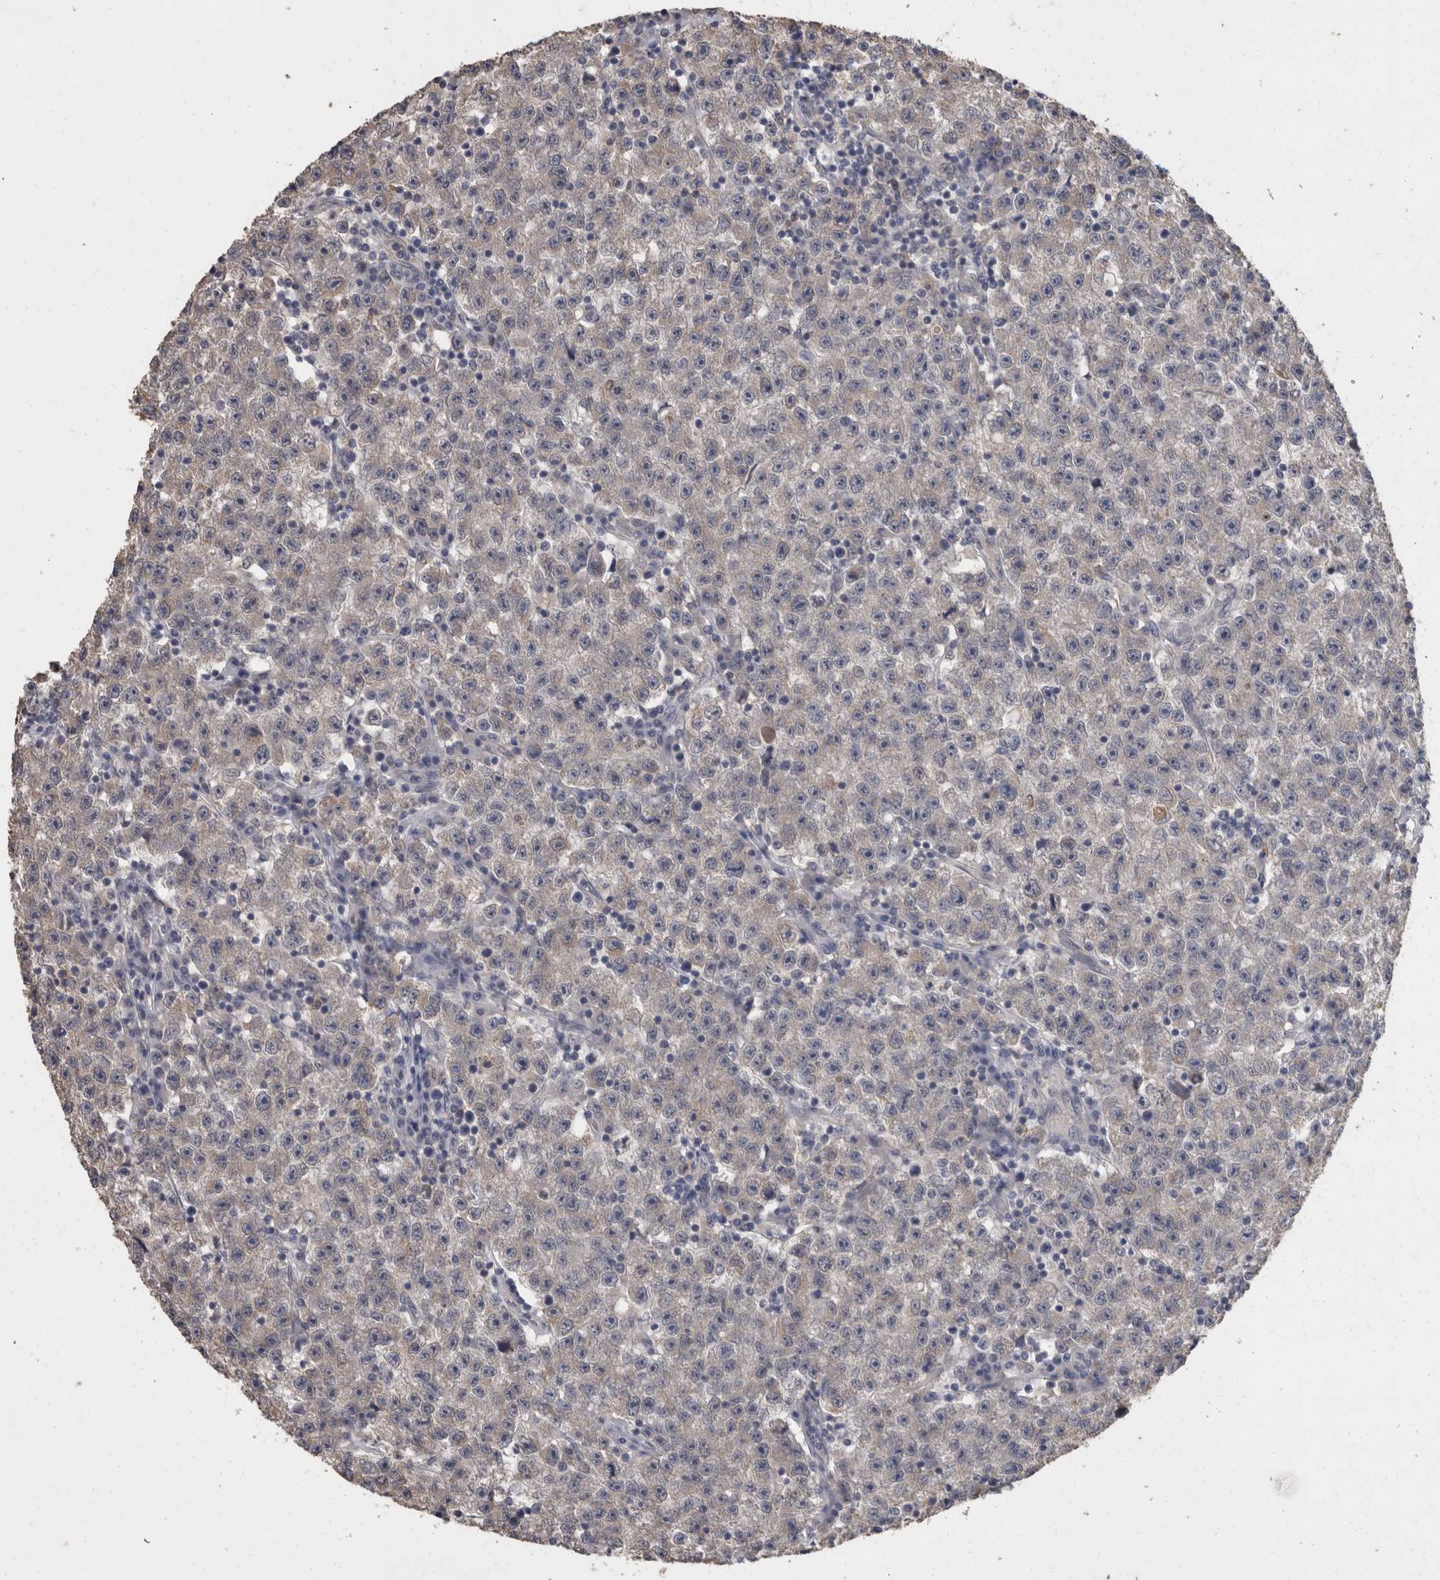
{"staining": {"intensity": "negative", "quantity": "none", "location": "none"}, "tissue": "testis cancer", "cell_type": "Tumor cells", "image_type": "cancer", "snomed": [{"axis": "morphology", "description": "Seminoma, NOS"}, {"axis": "topography", "description": "Testis"}], "caption": "Immunohistochemistry of human testis cancer (seminoma) shows no expression in tumor cells.", "gene": "FHOD3", "patient": {"sex": "male", "age": 22}}